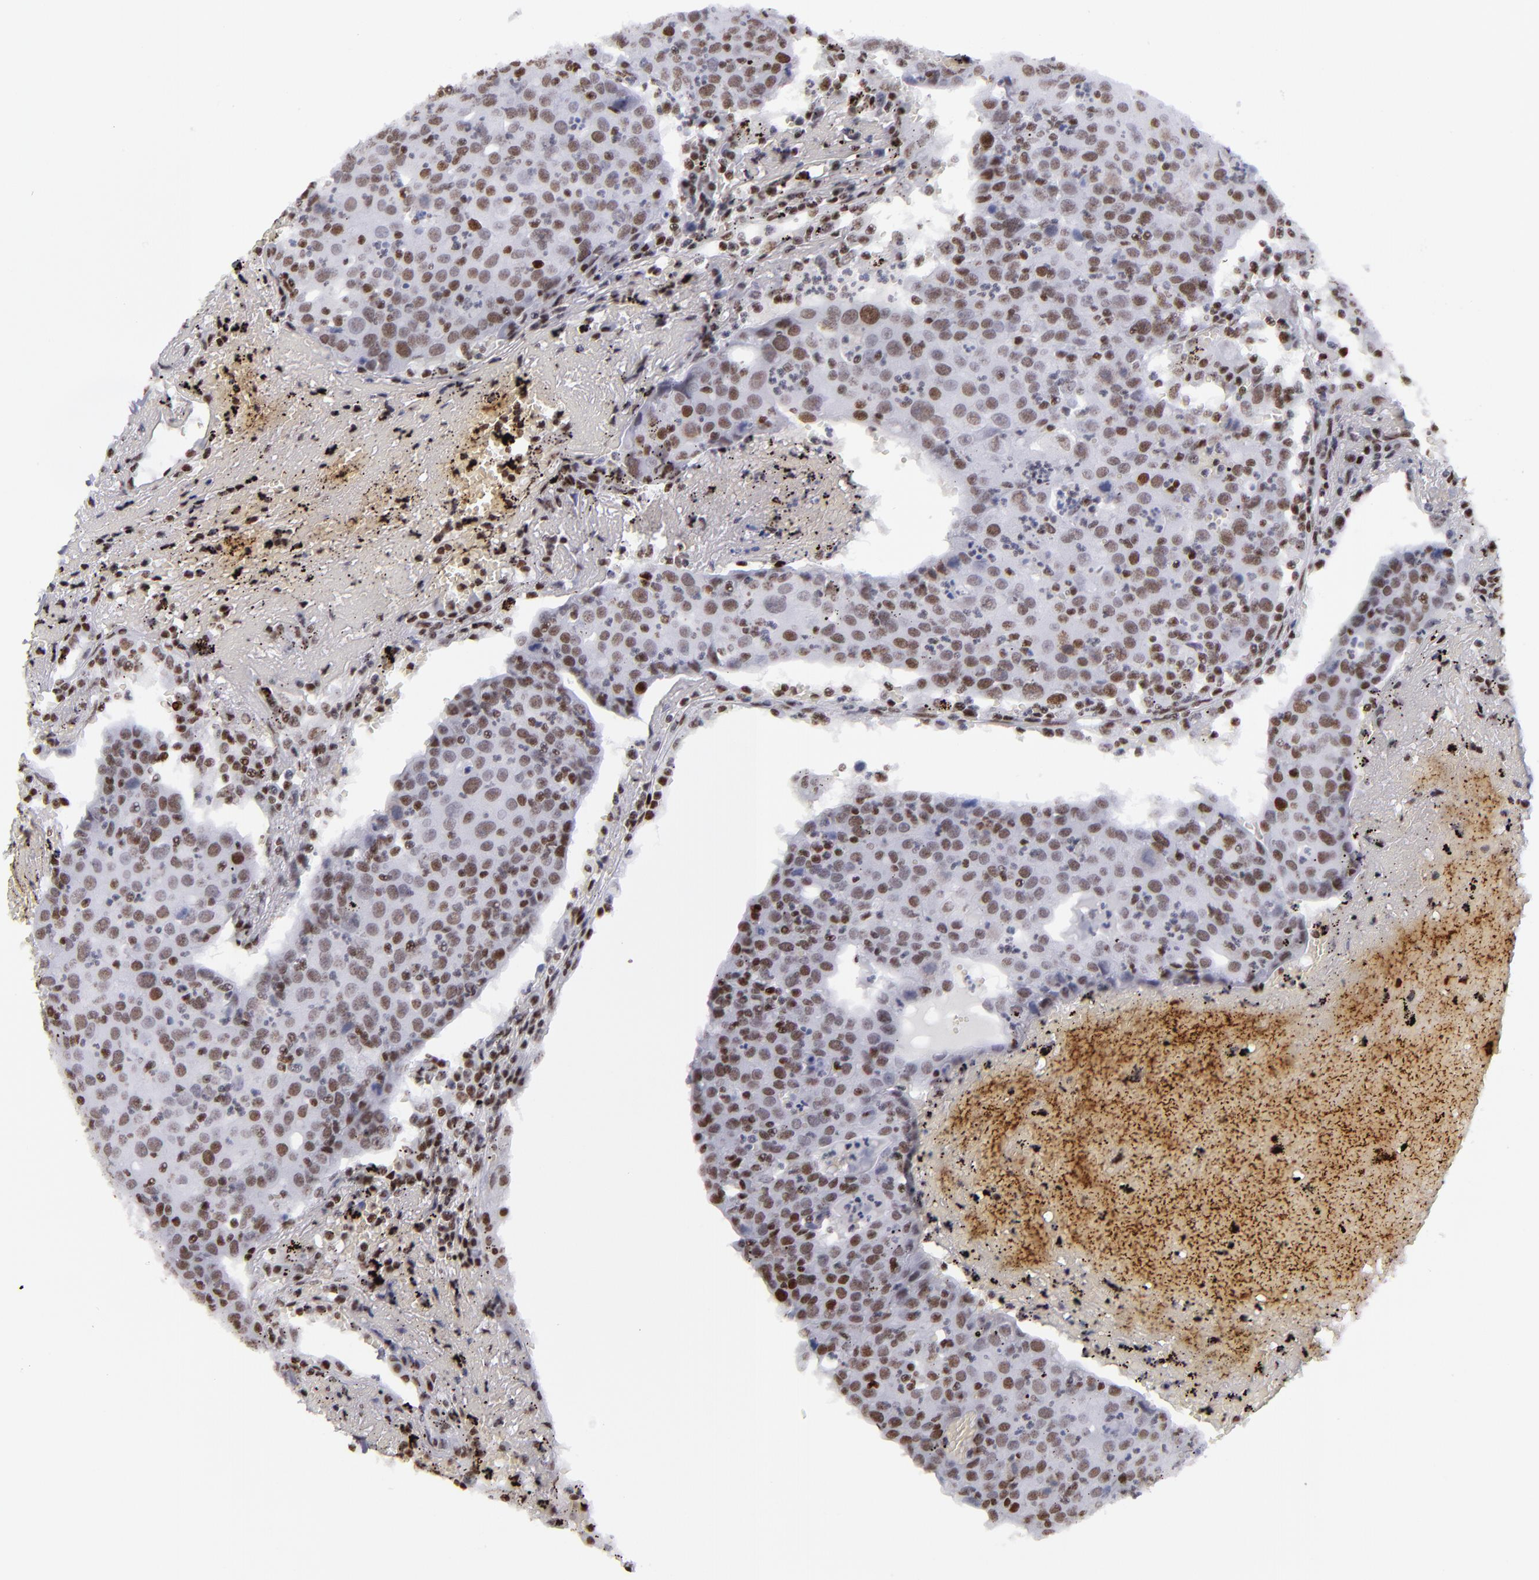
{"staining": {"intensity": "moderate", "quantity": ">75%", "location": "nuclear"}, "tissue": "head and neck cancer", "cell_type": "Tumor cells", "image_type": "cancer", "snomed": [{"axis": "morphology", "description": "Adenocarcinoma, NOS"}, {"axis": "topography", "description": "Salivary gland"}, {"axis": "topography", "description": "Head-Neck"}], "caption": "A photomicrograph of head and neck adenocarcinoma stained for a protein exhibits moderate nuclear brown staining in tumor cells. Using DAB (brown) and hematoxylin (blue) stains, captured at high magnification using brightfield microscopy.", "gene": "TERF2", "patient": {"sex": "female", "age": 65}}